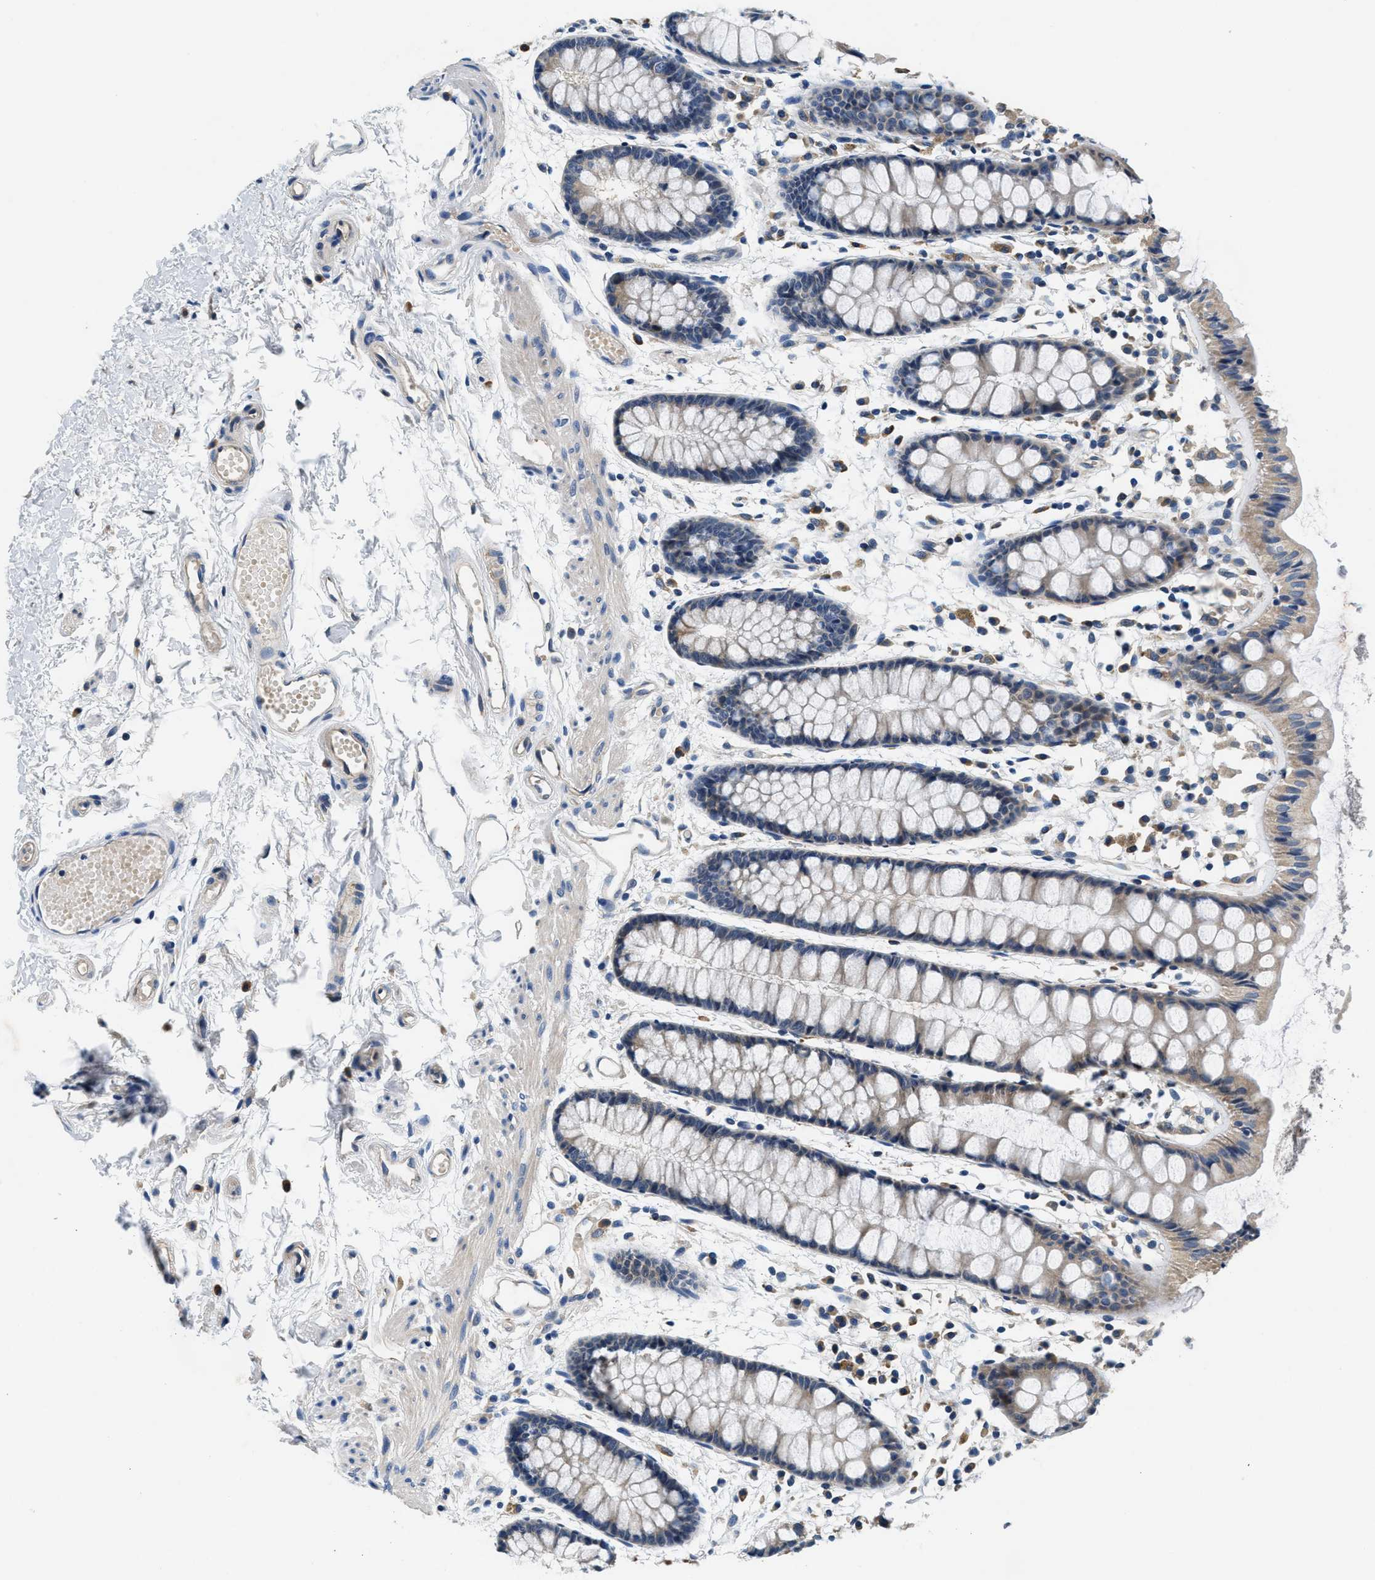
{"staining": {"intensity": "weak", "quantity": "25%-75%", "location": "cytoplasmic/membranous"}, "tissue": "rectum", "cell_type": "Glandular cells", "image_type": "normal", "snomed": [{"axis": "morphology", "description": "Normal tissue, NOS"}, {"axis": "topography", "description": "Rectum"}], "caption": "This is a photomicrograph of immunohistochemistry staining of unremarkable rectum, which shows weak staining in the cytoplasmic/membranous of glandular cells.", "gene": "ALDH3A2", "patient": {"sex": "female", "age": 66}}